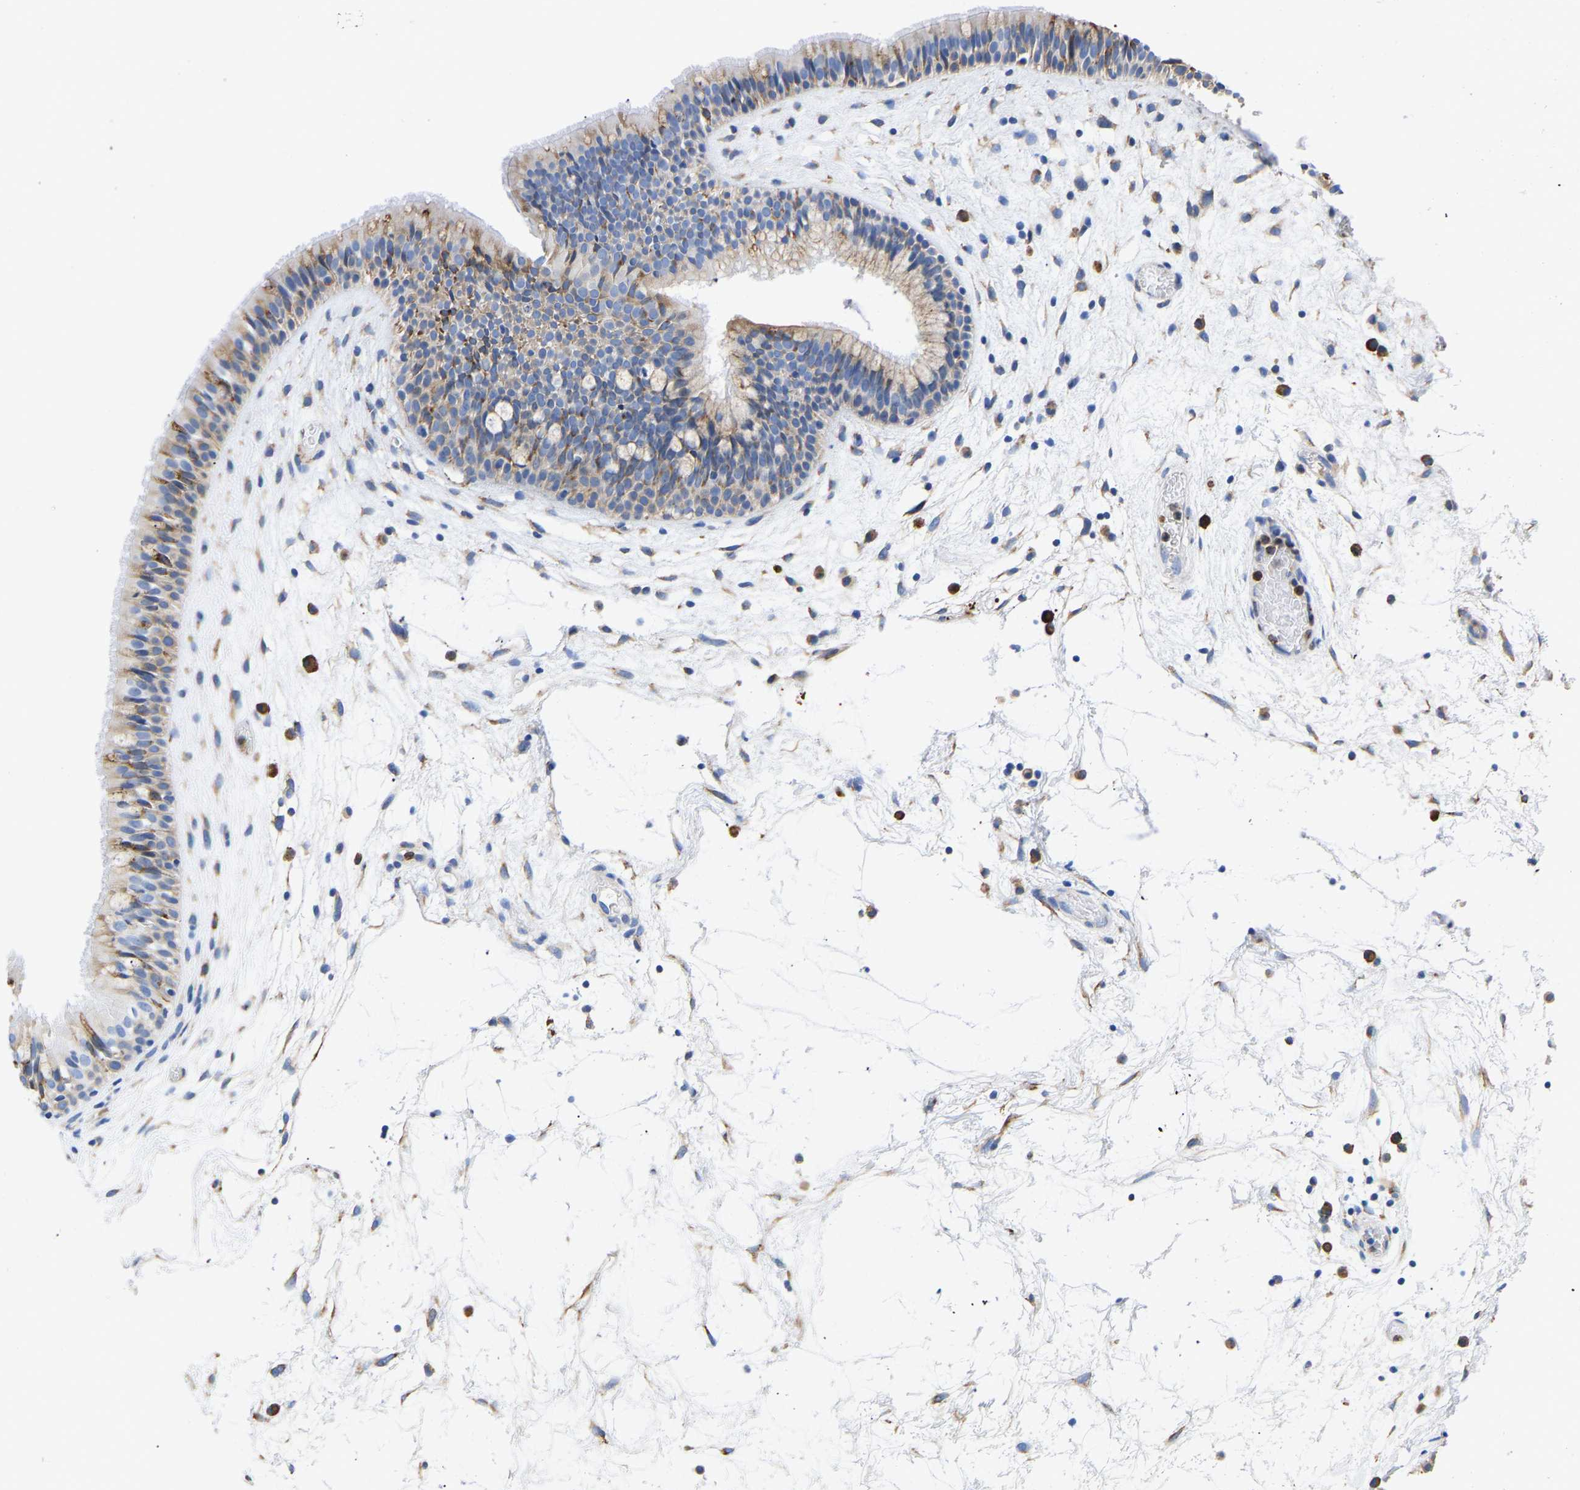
{"staining": {"intensity": "moderate", "quantity": "25%-75%", "location": "cytoplasmic/membranous"}, "tissue": "nasopharynx", "cell_type": "Respiratory epithelial cells", "image_type": "normal", "snomed": [{"axis": "morphology", "description": "Normal tissue, NOS"}, {"axis": "morphology", "description": "Inflammation, NOS"}, {"axis": "topography", "description": "Nasopharynx"}], "caption": "Immunohistochemical staining of unremarkable human nasopharynx reveals moderate cytoplasmic/membranous protein positivity in about 25%-75% of respiratory epithelial cells.", "gene": "P4HB", "patient": {"sex": "male", "age": 48}}